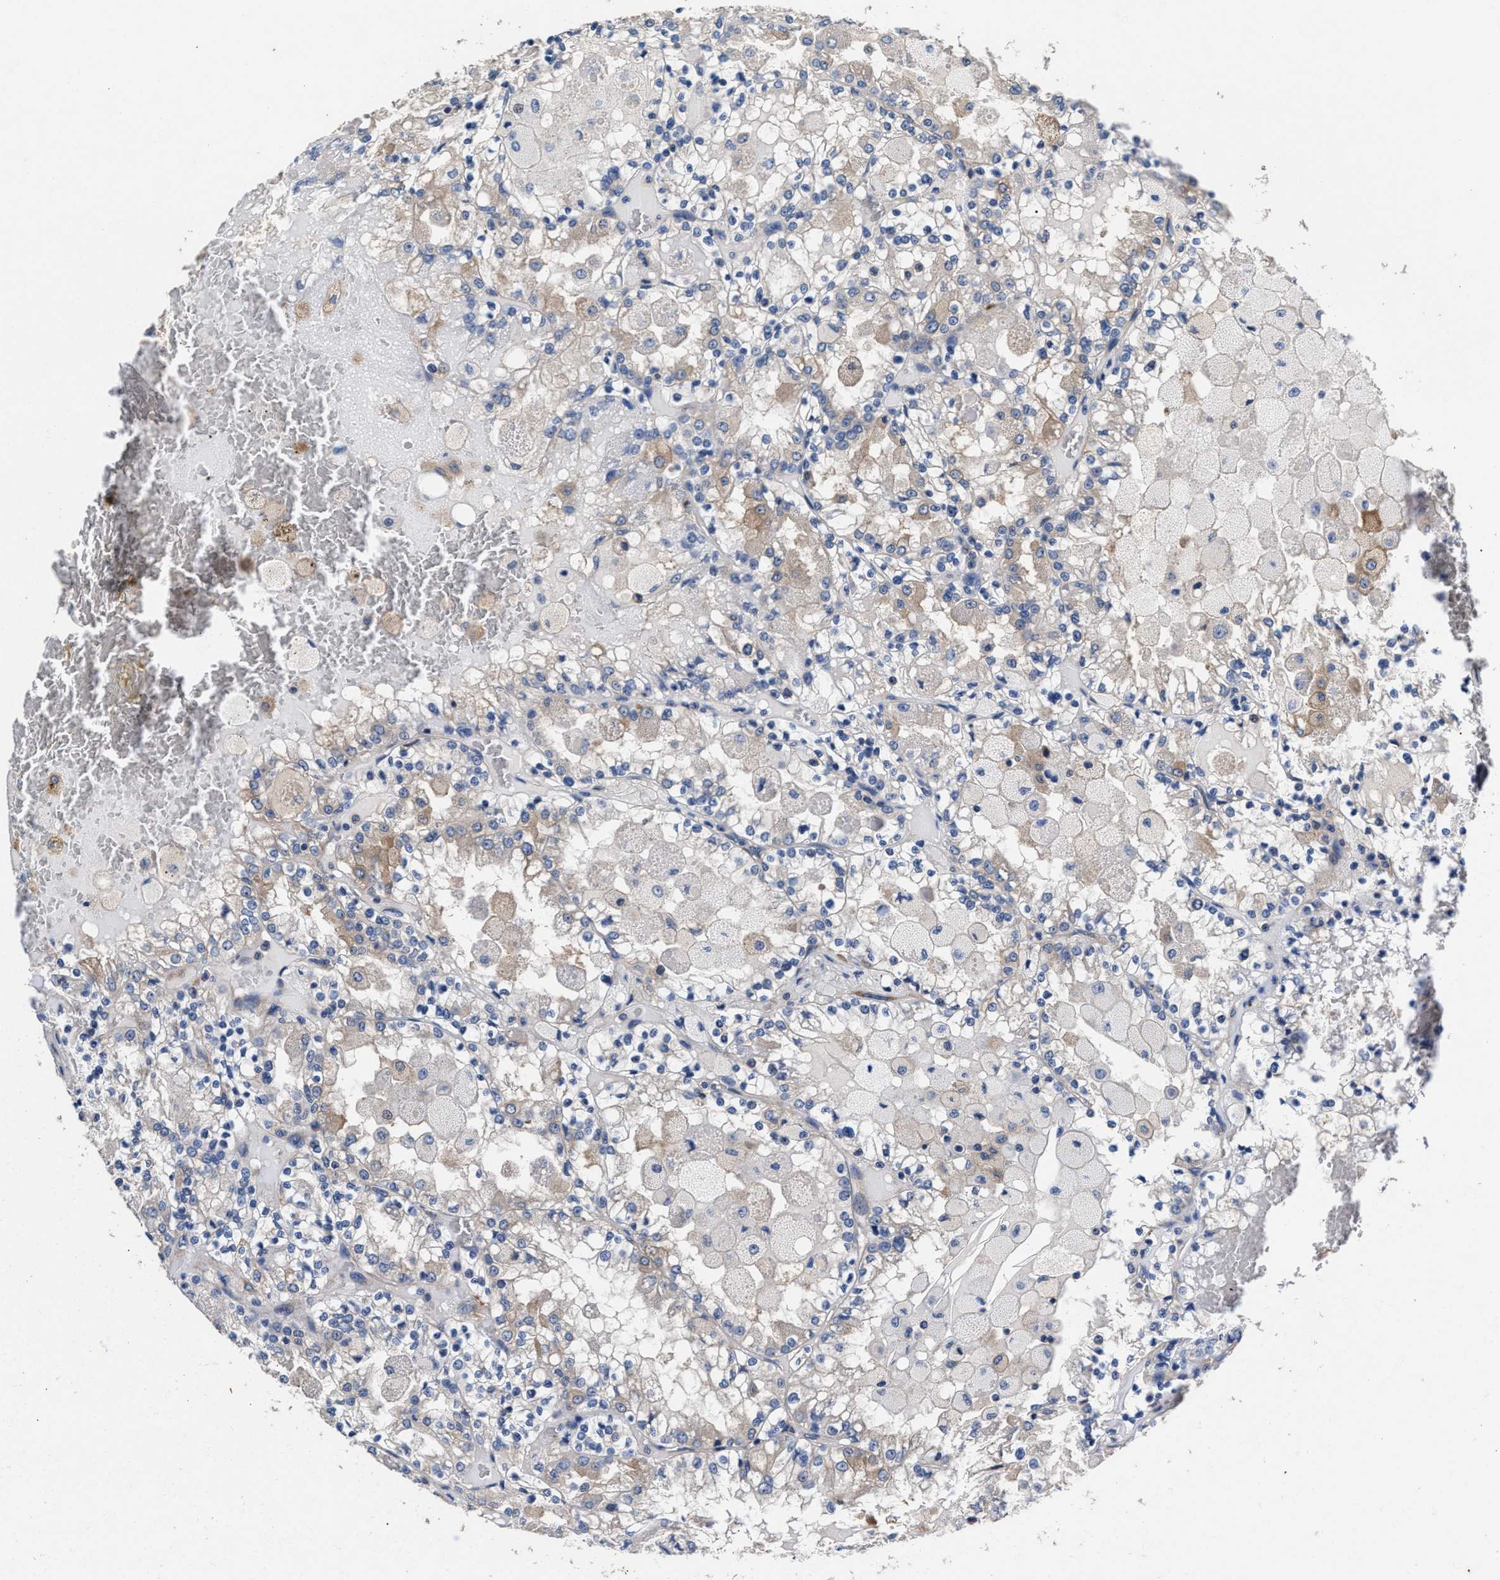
{"staining": {"intensity": "negative", "quantity": "none", "location": "none"}, "tissue": "renal cancer", "cell_type": "Tumor cells", "image_type": "cancer", "snomed": [{"axis": "morphology", "description": "Adenocarcinoma, NOS"}, {"axis": "topography", "description": "Kidney"}], "caption": "The image shows no staining of tumor cells in renal adenocarcinoma. (DAB immunohistochemistry (IHC) visualized using brightfield microscopy, high magnification).", "gene": "SH3GL1", "patient": {"sex": "female", "age": 56}}